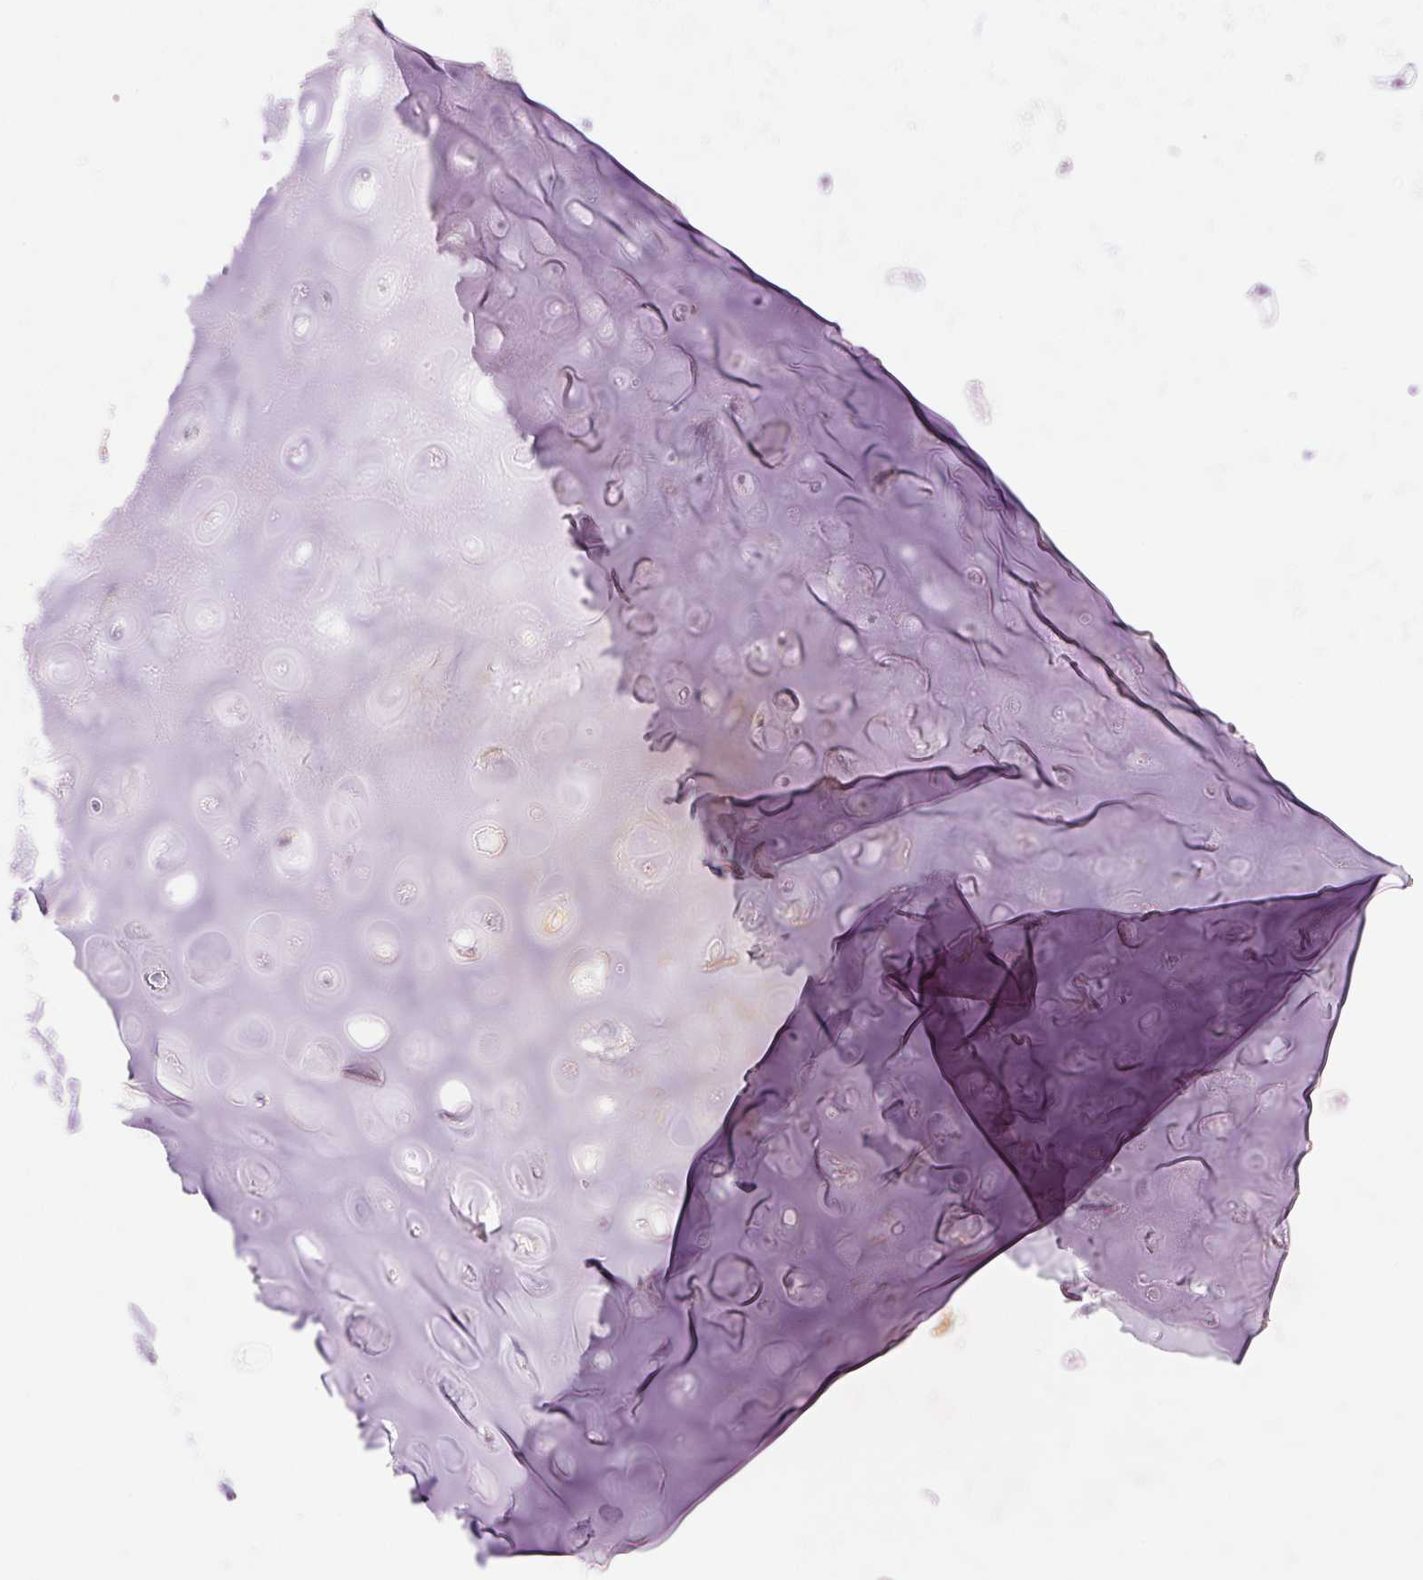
{"staining": {"intensity": "weak", "quantity": "25%-75%", "location": "cytoplasmic/membranous"}, "tissue": "adipose tissue", "cell_type": "Adipocytes", "image_type": "normal", "snomed": [{"axis": "morphology", "description": "Normal tissue, NOS"}, {"axis": "topography", "description": "Cartilage tissue"}, {"axis": "topography", "description": "Bronchus"}], "caption": "A high-resolution photomicrograph shows immunohistochemistry staining of benign adipose tissue, which exhibits weak cytoplasmic/membranous positivity in about 25%-75% of adipocytes.", "gene": "HSD17B2", "patient": {"sex": "female", "age": 79}}